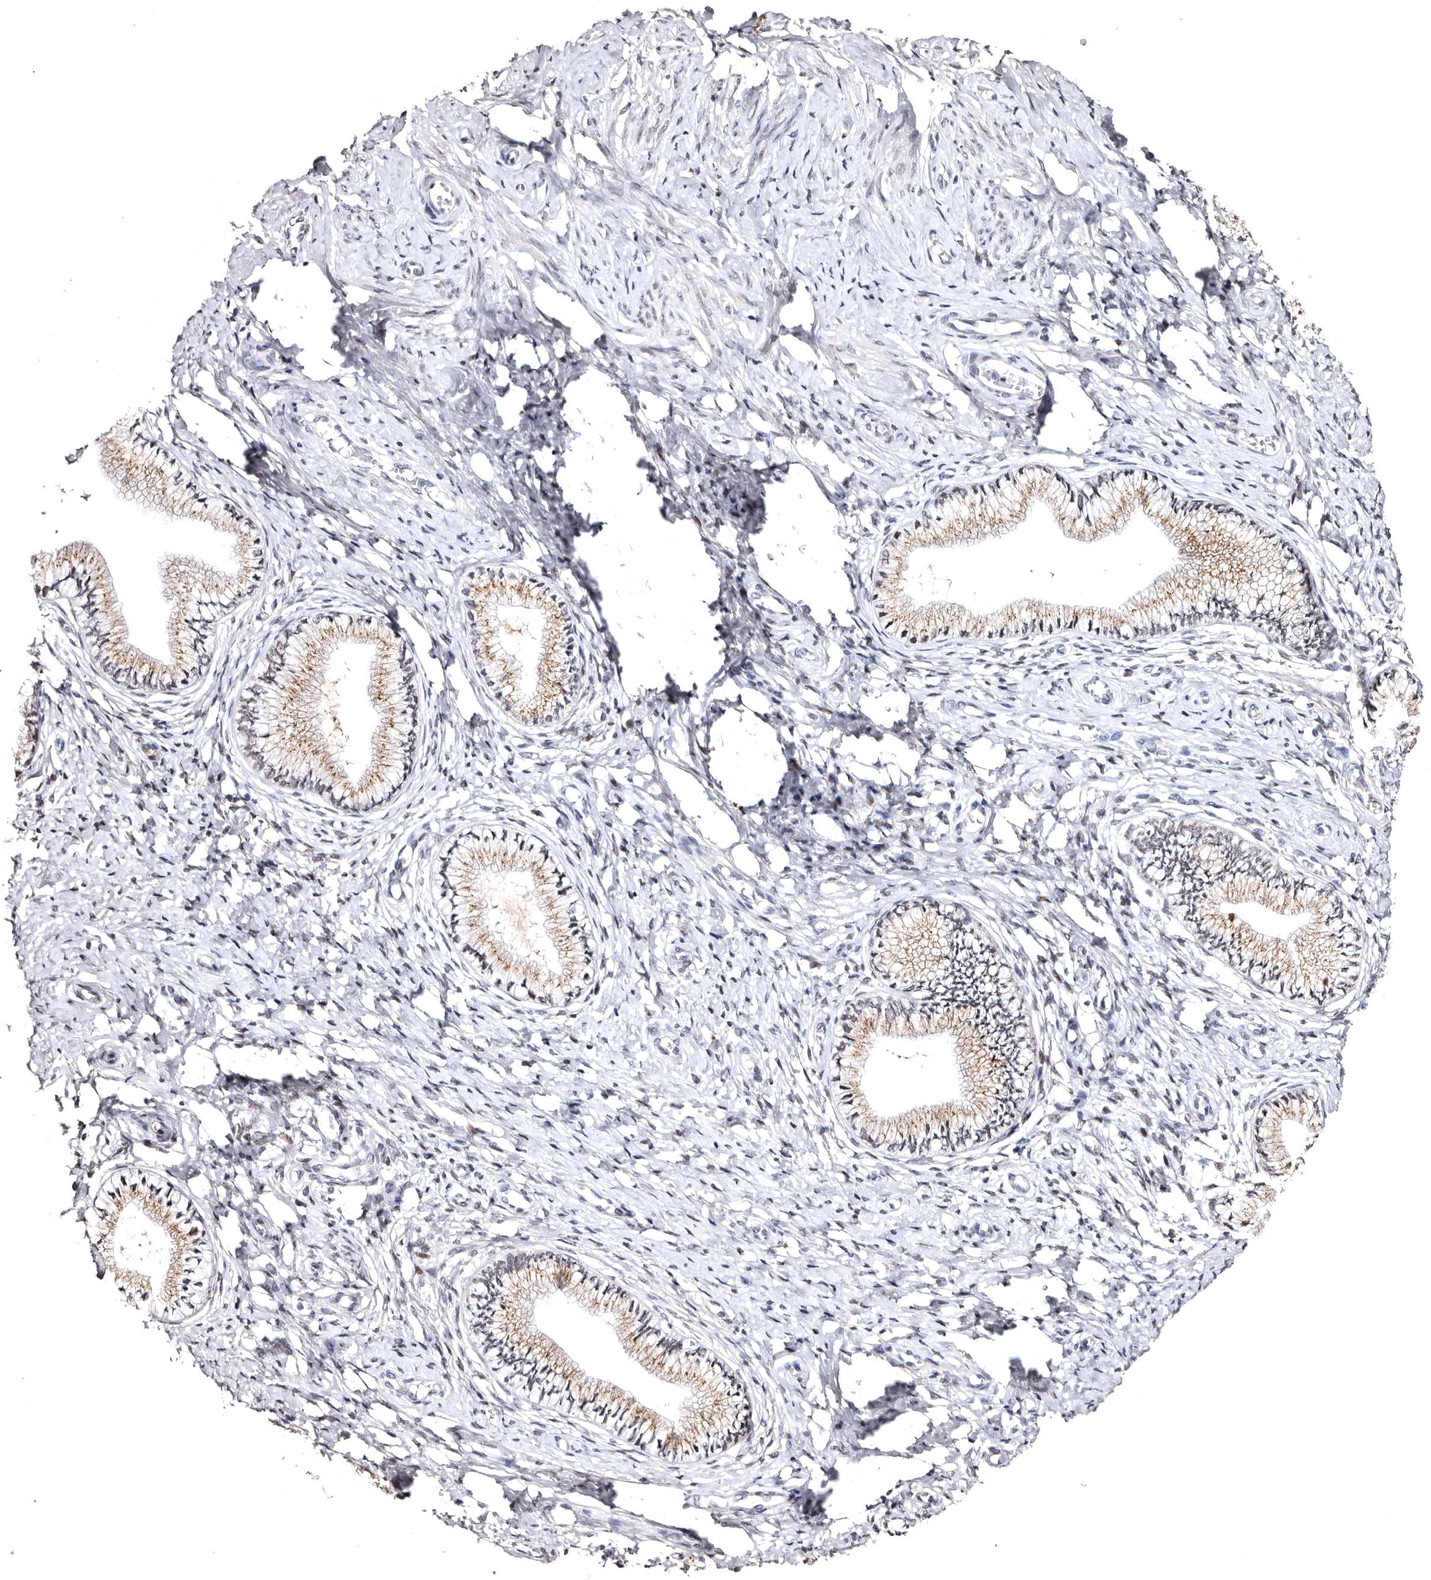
{"staining": {"intensity": "moderate", "quantity": ">75%", "location": "cytoplasmic/membranous"}, "tissue": "cervix", "cell_type": "Glandular cells", "image_type": "normal", "snomed": [{"axis": "morphology", "description": "Normal tissue, NOS"}, {"axis": "topography", "description": "Cervix"}], "caption": "High-magnification brightfield microscopy of unremarkable cervix stained with DAB (3,3'-diaminobenzidine) (brown) and counterstained with hematoxylin (blue). glandular cells exhibit moderate cytoplasmic/membranous positivity is seen in approximately>75% of cells.", "gene": "FAM91A1", "patient": {"sex": "female", "age": 36}}